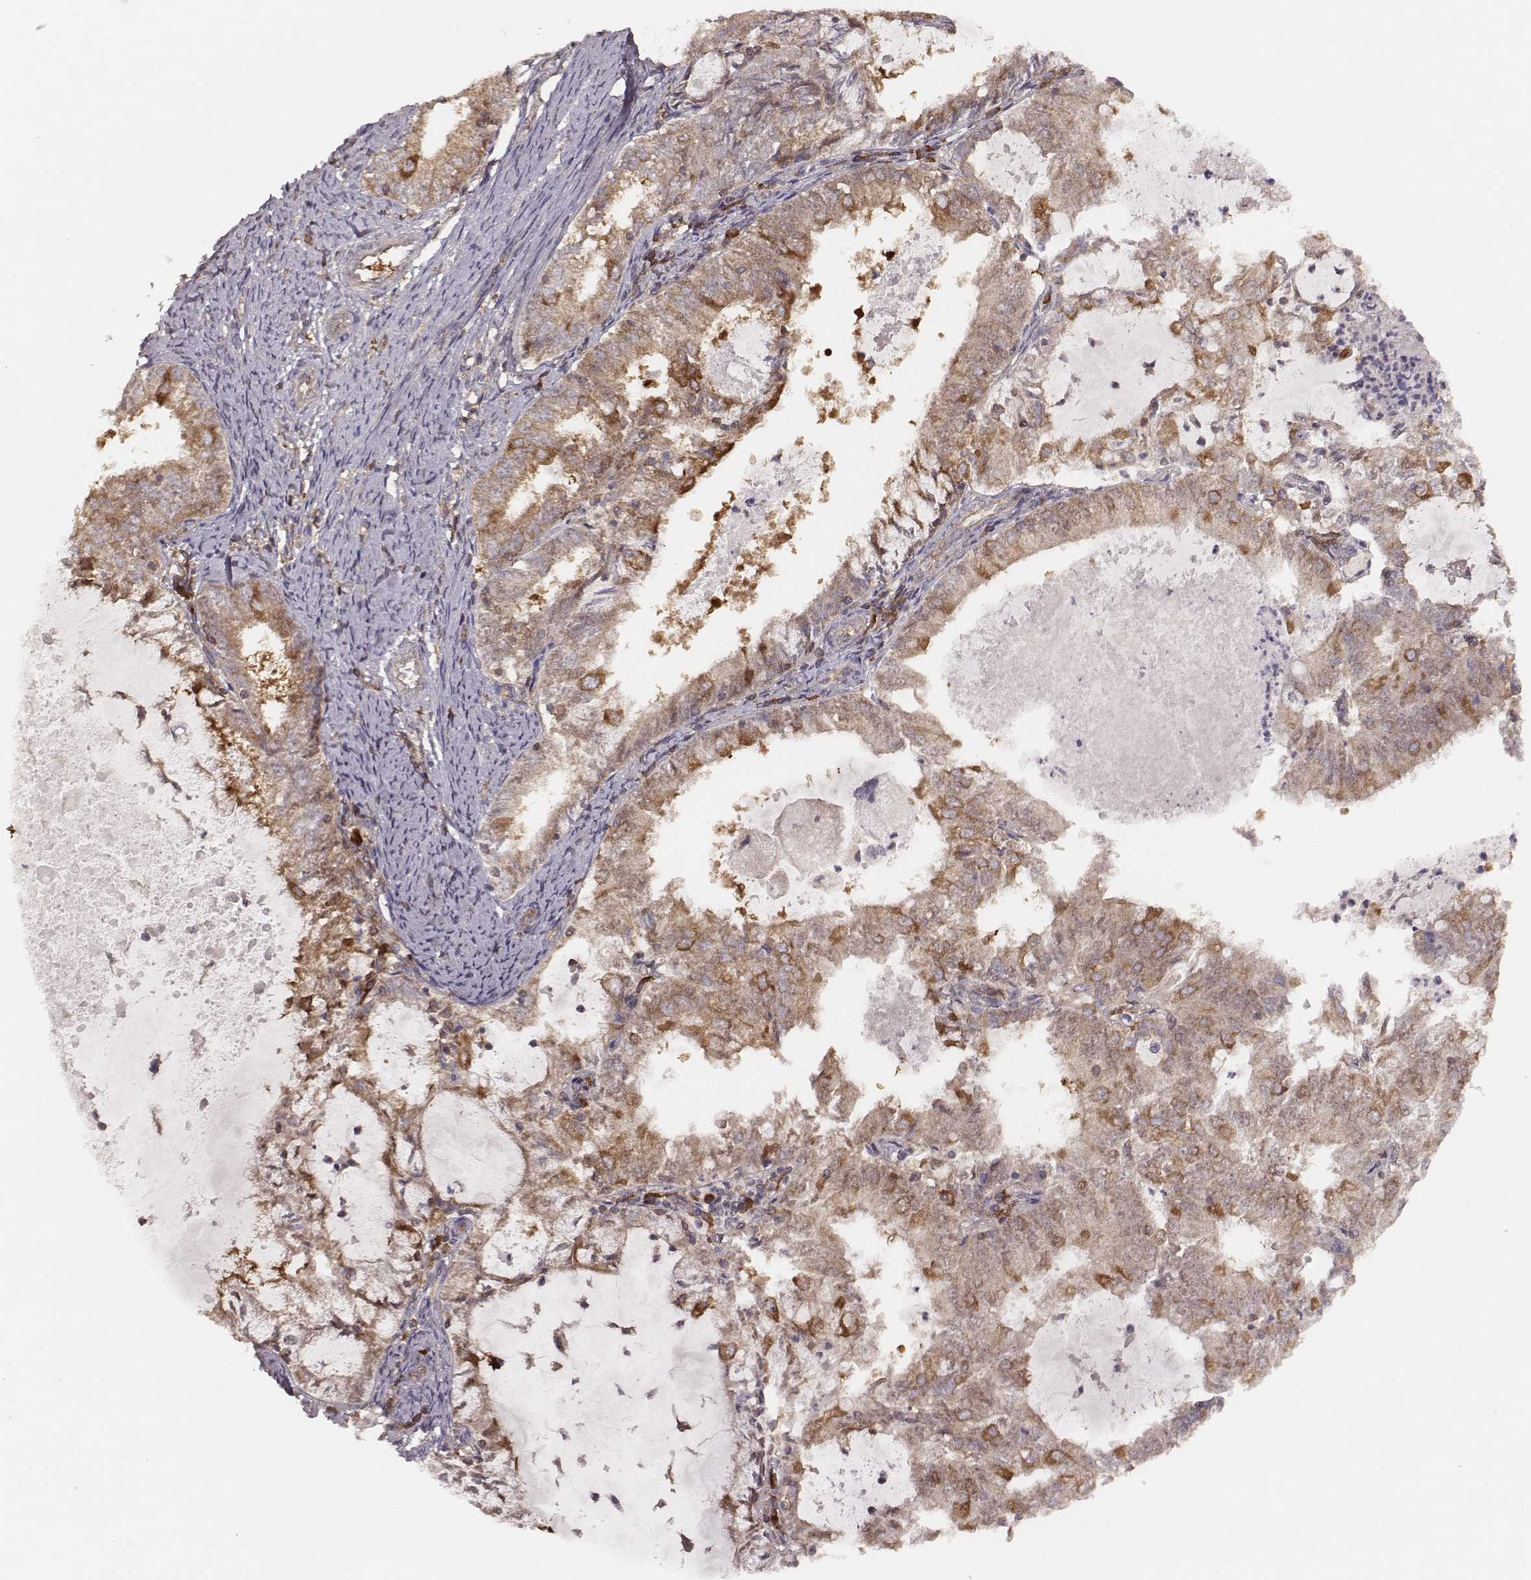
{"staining": {"intensity": "moderate", "quantity": ">75%", "location": "cytoplasmic/membranous"}, "tissue": "endometrial cancer", "cell_type": "Tumor cells", "image_type": "cancer", "snomed": [{"axis": "morphology", "description": "Adenocarcinoma, NOS"}, {"axis": "topography", "description": "Endometrium"}], "caption": "IHC (DAB (3,3'-diaminobenzidine)) staining of endometrial adenocarcinoma reveals moderate cytoplasmic/membranous protein expression in approximately >75% of tumor cells. The staining was performed using DAB (3,3'-diaminobenzidine), with brown indicating positive protein expression. Nuclei are stained blue with hematoxylin.", "gene": "CARS1", "patient": {"sex": "female", "age": 57}}